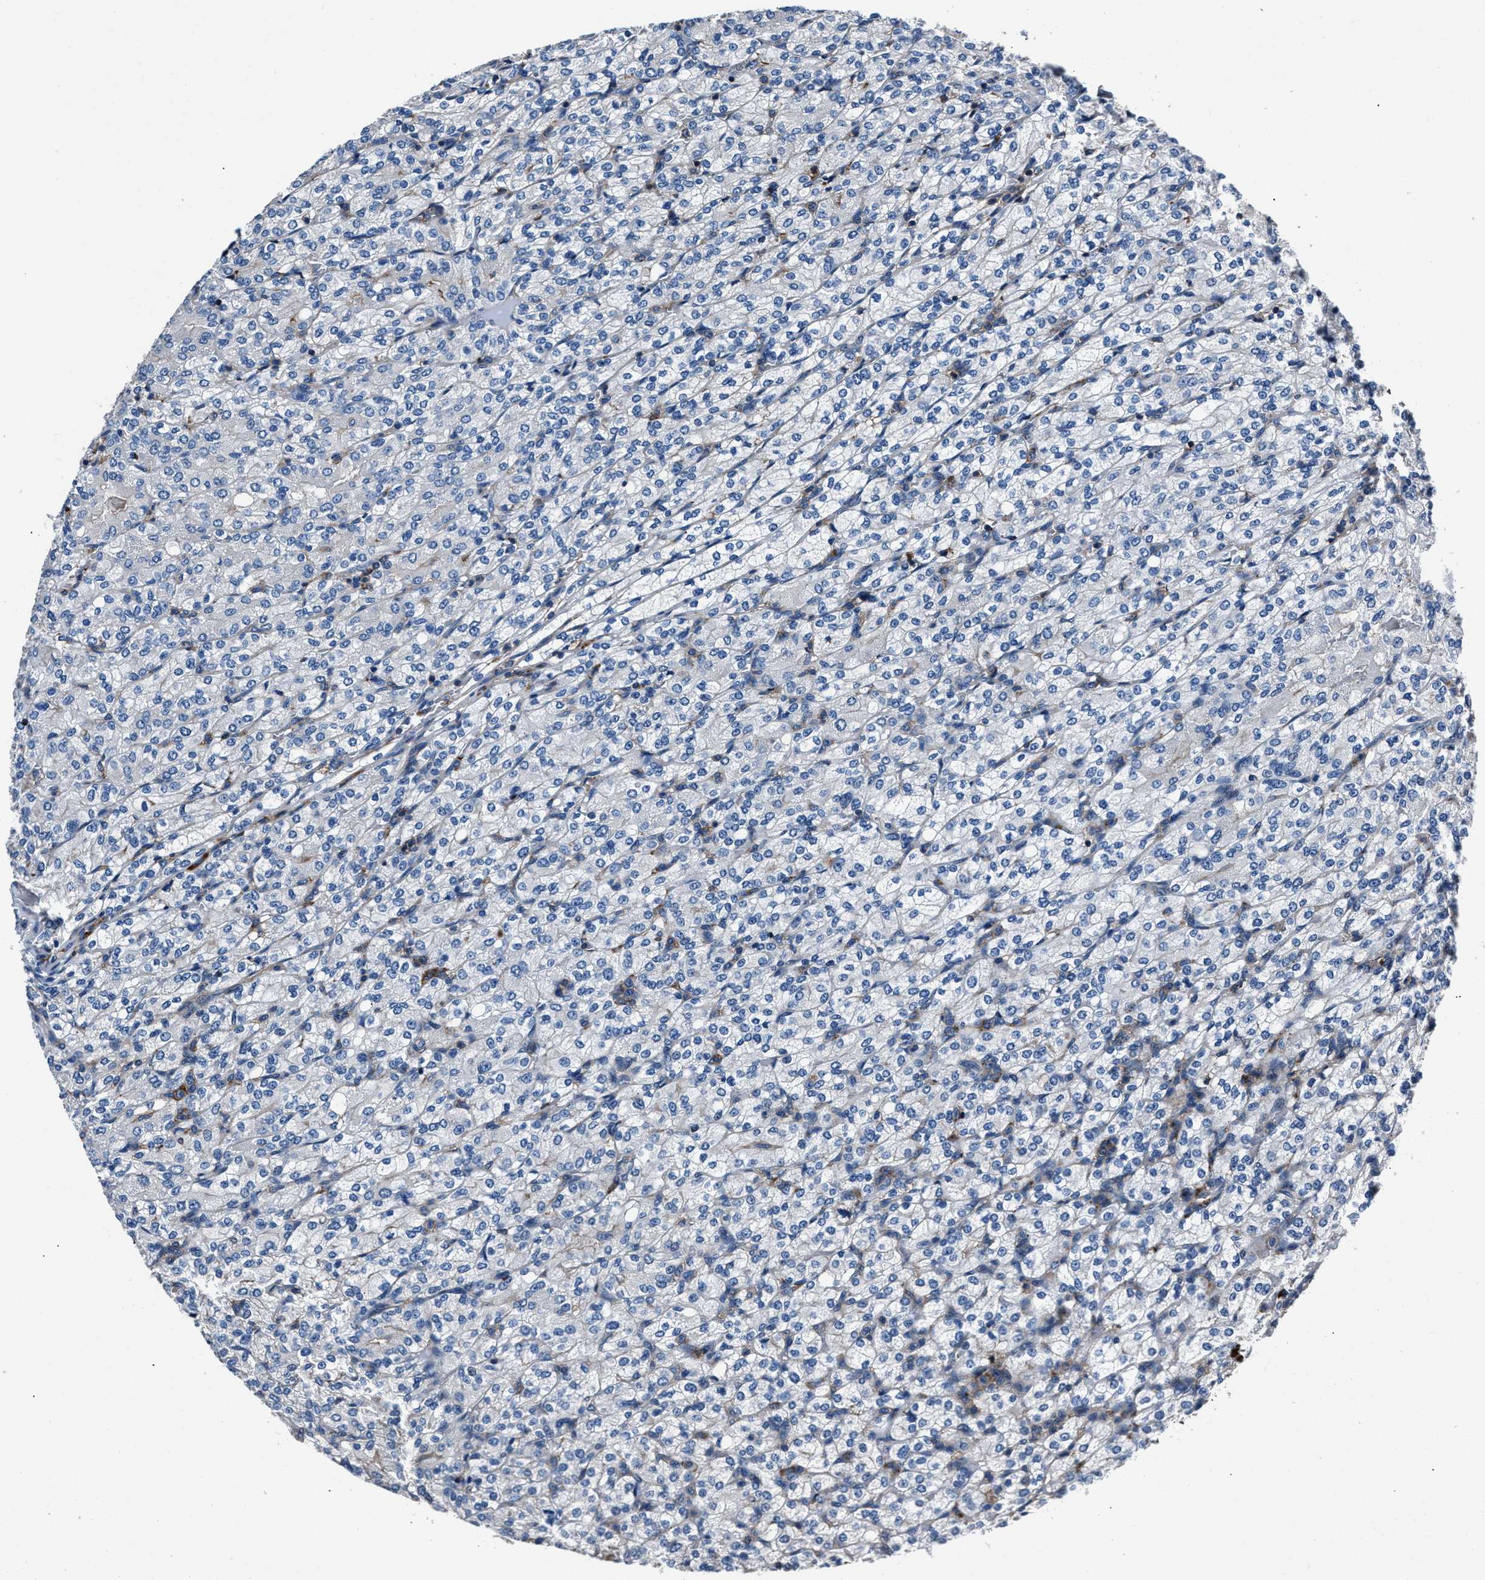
{"staining": {"intensity": "negative", "quantity": "none", "location": "none"}, "tissue": "renal cancer", "cell_type": "Tumor cells", "image_type": "cancer", "snomed": [{"axis": "morphology", "description": "Adenocarcinoma, NOS"}, {"axis": "topography", "description": "Kidney"}], "caption": "This is a photomicrograph of immunohistochemistry (IHC) staining of renal cancer (adenocarcinoma), which shows no expression in tumor cells. The staining was performed using DAB (3,3'-diaminobenzidine) to visualize the protein expression in brown, while the nuclei were stained in blue with hematoxylin (Magnification: 20x).", "gene": "MFSD11", "patient": {"sex": "male", "age": 77}}